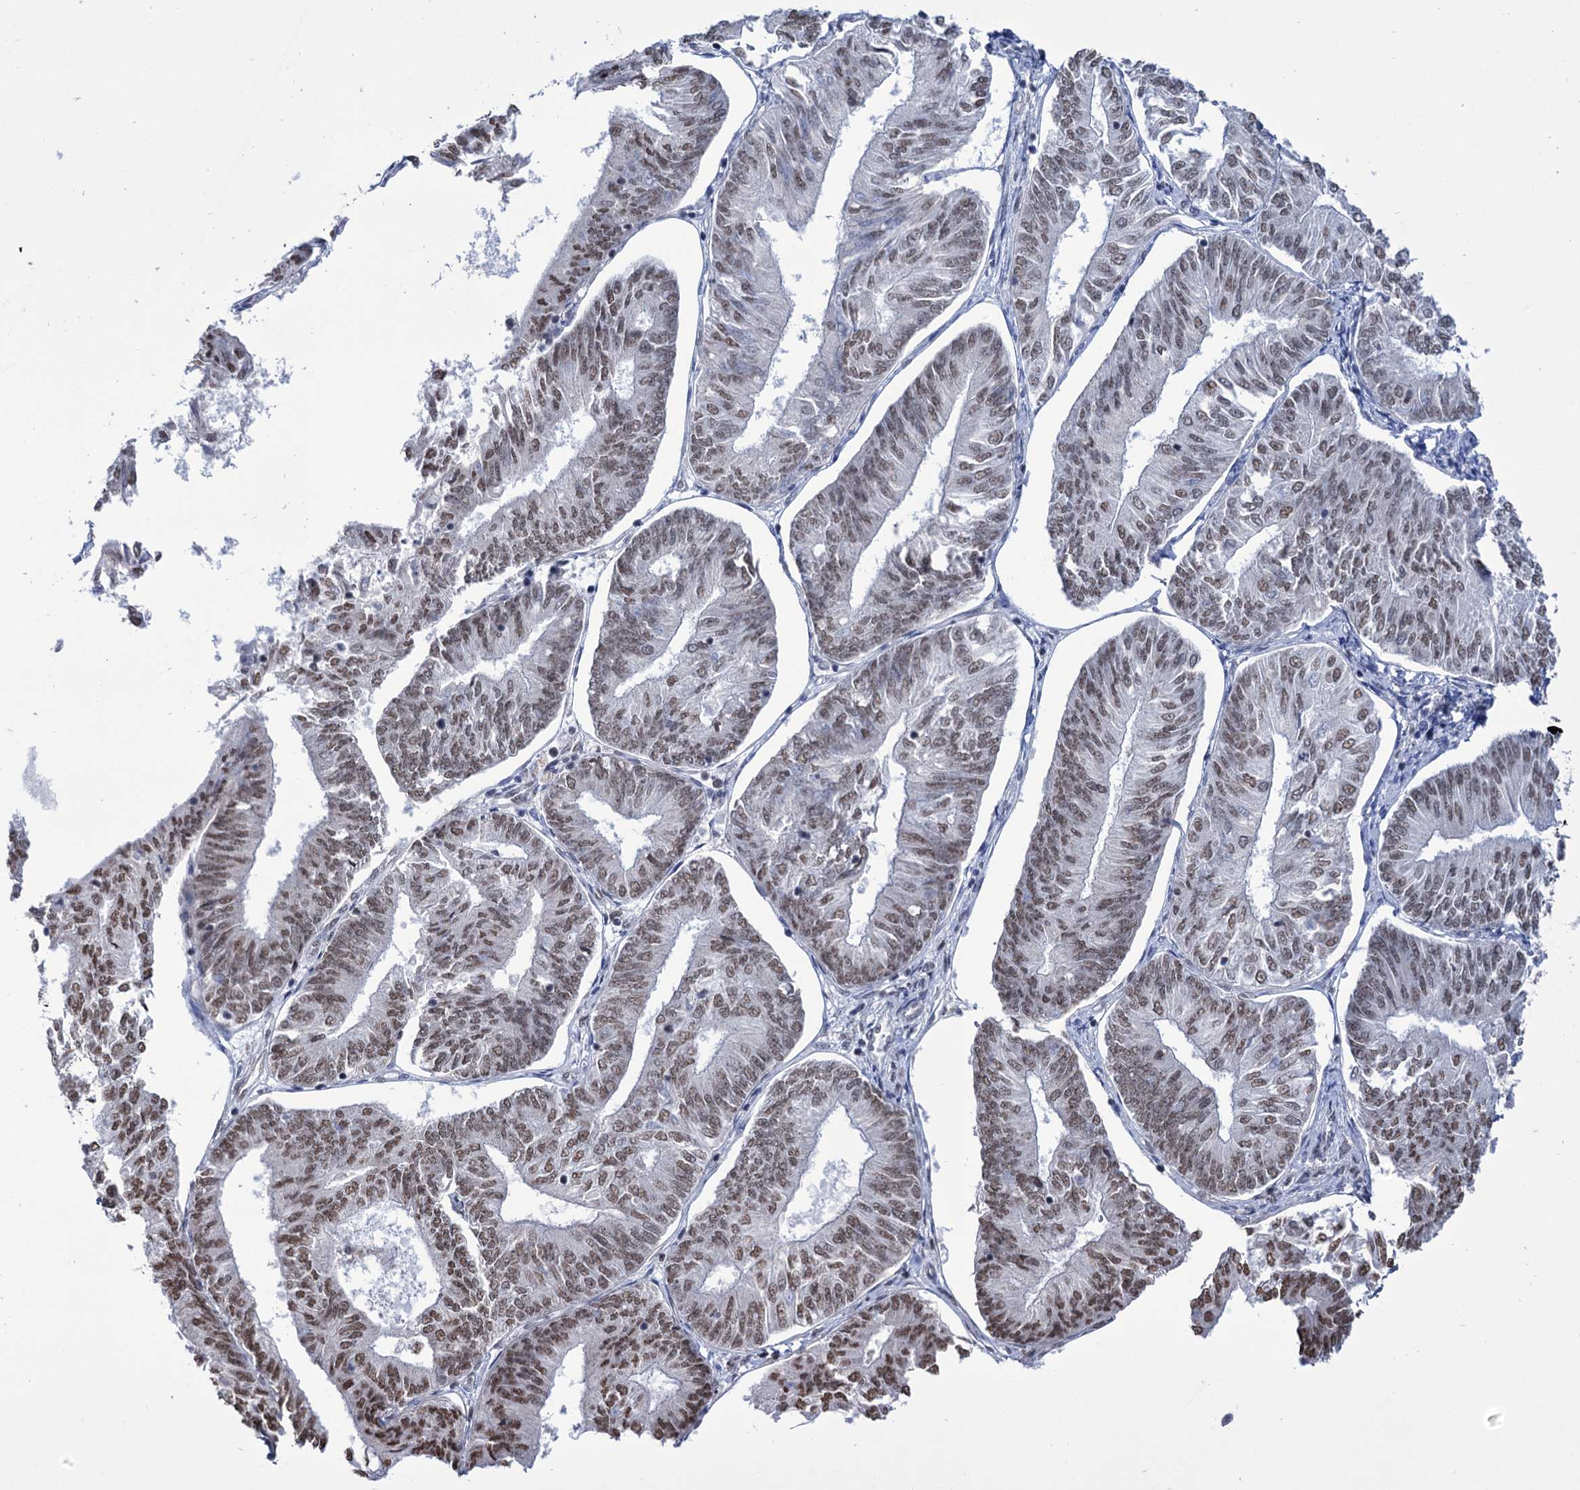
{"staining": {"intensity": "moderate", "quantity": "25%-75%", "location": "nuclear"}, "tissue": "endometrial cancer", "cell_type": "Tumor cells", "image_type": "cancer", "snomed": [{"axis": "morphology", "description": "Adenocarcinoma, NOS"}, {"axis": "topography", "description": "Endometrium"}], "caption": "Protein staining of endometrial cancer (adenocarcinoma) tissue demonstrates moderate nuclear expression in approximately 25%-75% of tumor cells.", "gene": "ABHD10", "patient": {"sex": "female", "age": 58}}